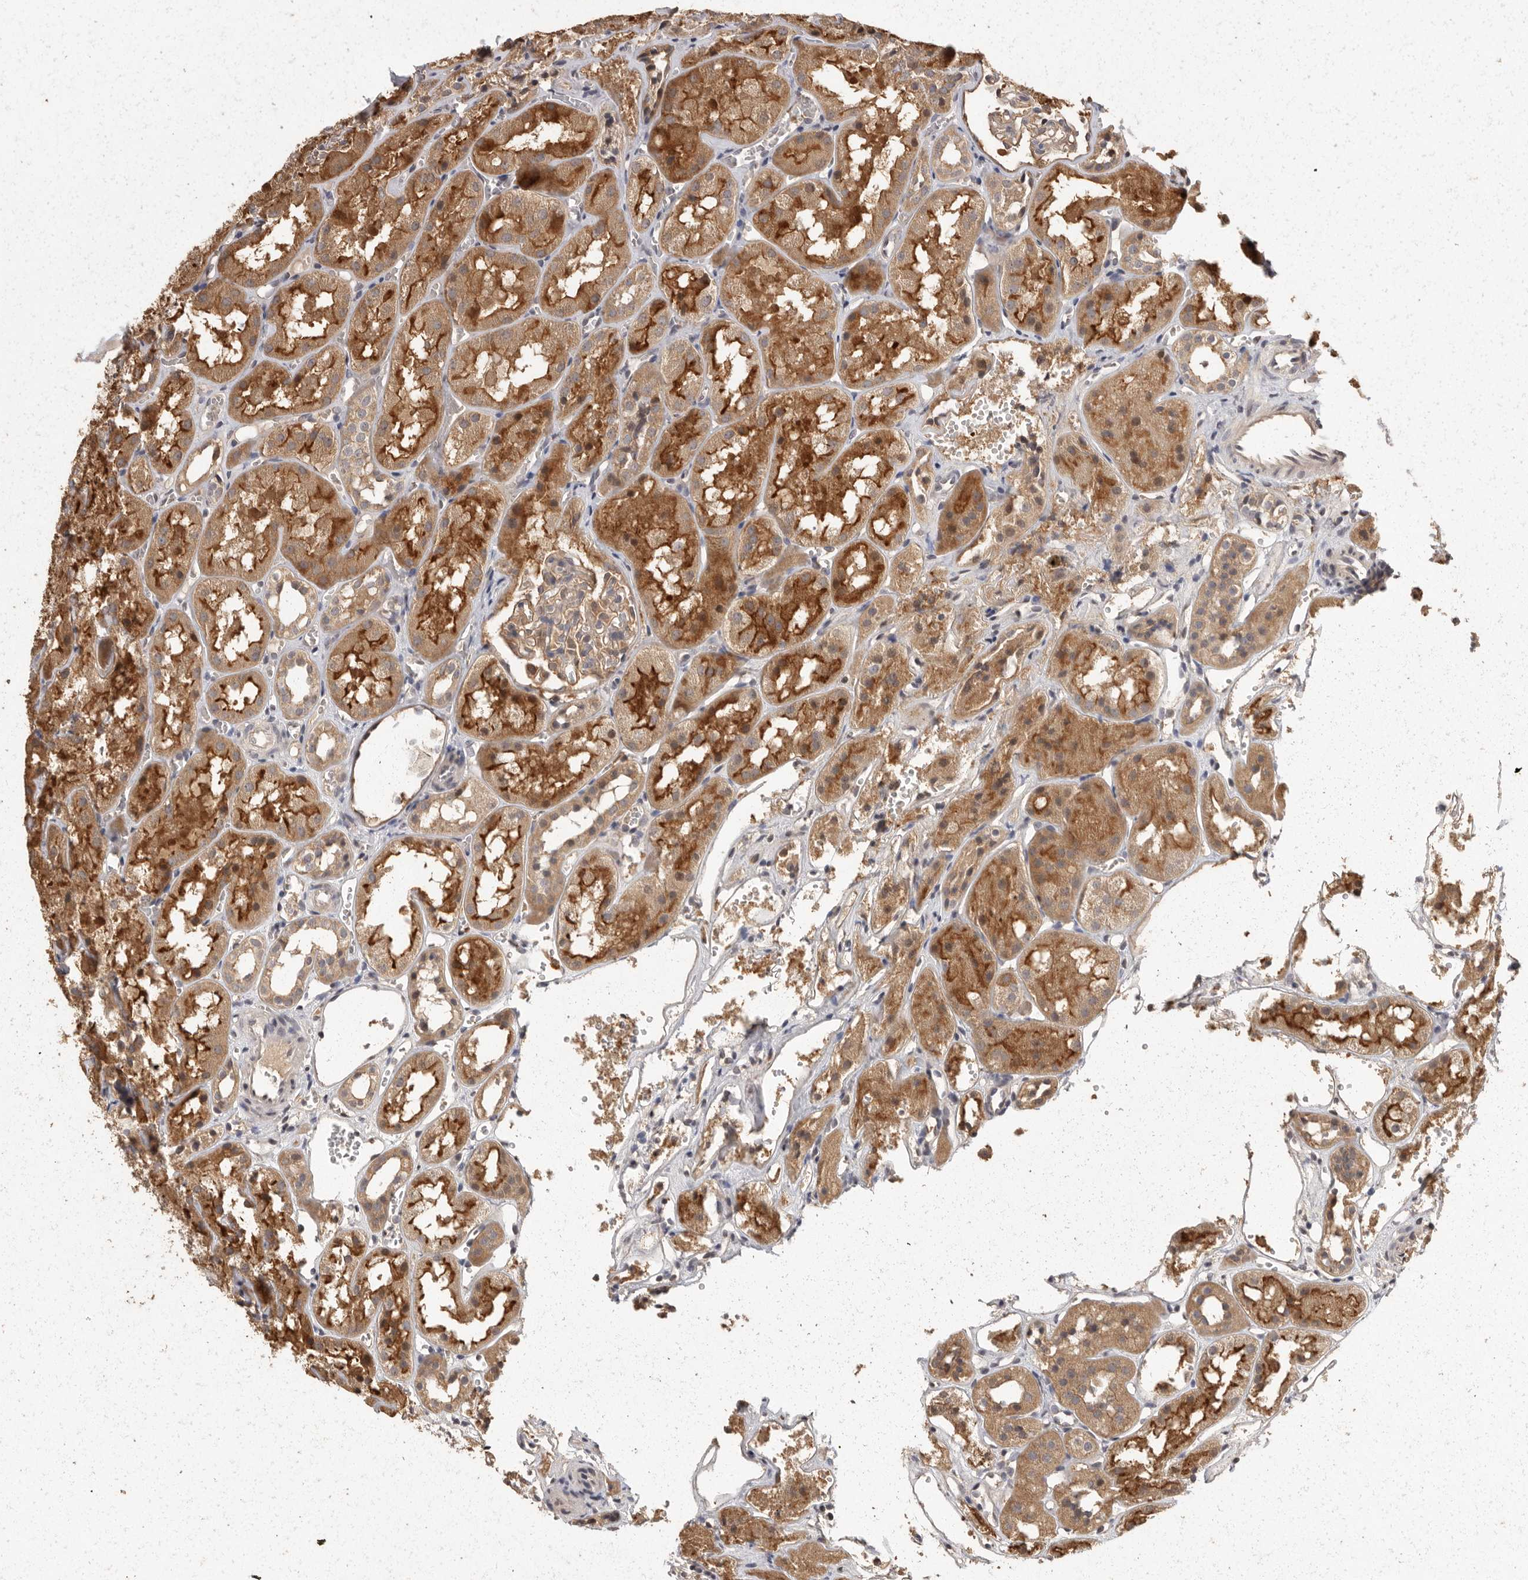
{"staining": {"intensity": "weak", "quantity": "<25%", "location": "cytoplasmic/membranous"}, "tissue": "kidney", "cell_type": "Cells in glomeruli", "image_type": "normal", "snomed": [{"axis": "morphology", "description": "Normal tissue, NOS"}, {"axis": "topography", "description": "Kidney"}], "caption": "Normal kidney was stained to show a protein in brown. There is no significant positivity in cells in glomeruli. (Brightfield microscopy of DAB (3,3'-diaminobenzidine) IHC at high magnification).", "gene": "BAIAP2", "patient": {"sex": "male", "age": 16}}